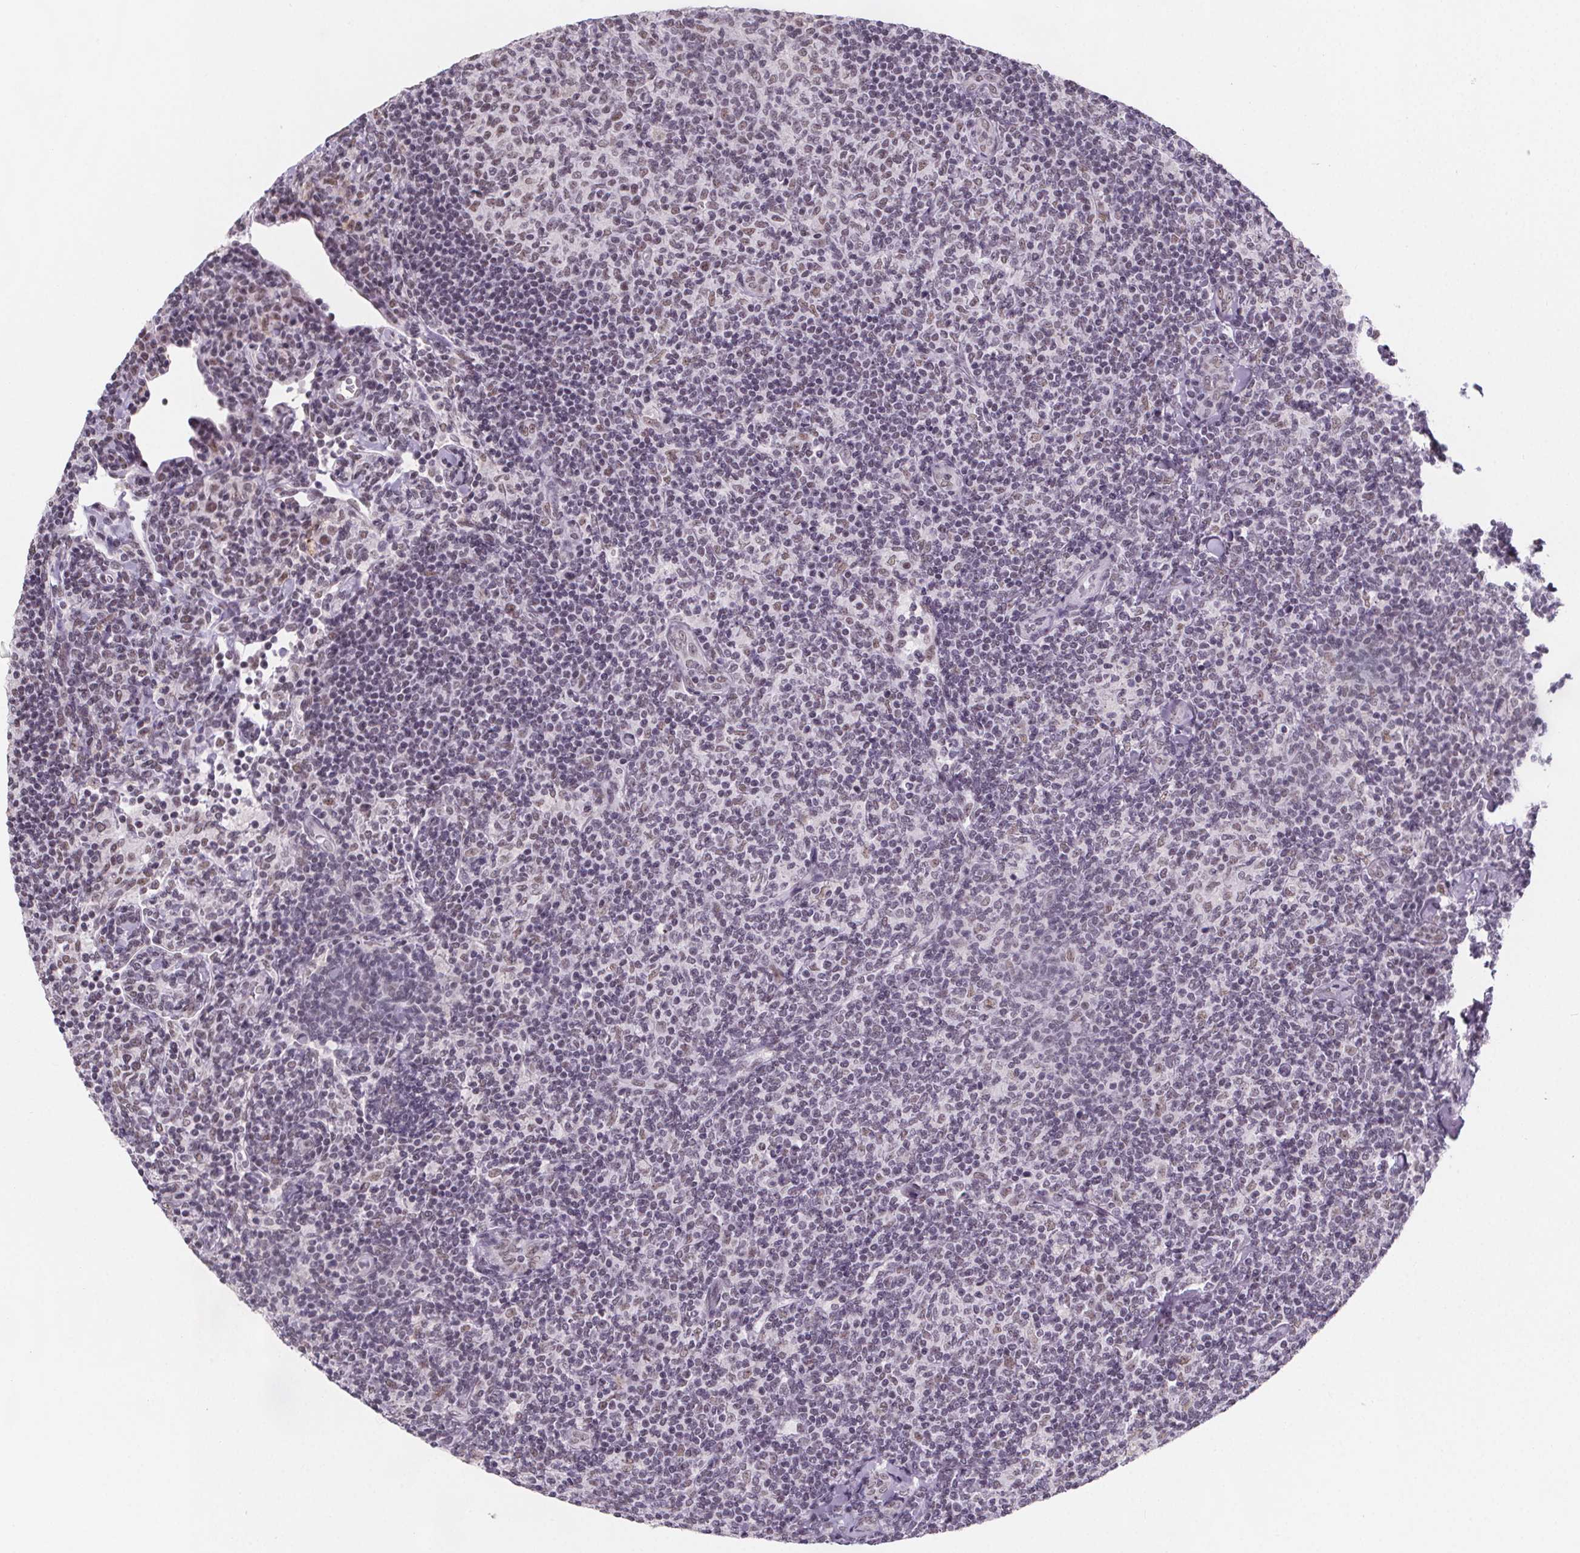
{"staining": {"intensity": "weak", "quantity": "<25%", "location": "nuclear"}, "tissue": "lymphoma", "cell_type": "Tumor cells", "image_type": "cancer", "snomed": [{"axis": "morphology", "description": "Malignant lymphoma, non-Hodgkin's type, Low grade"}, {"axis": "topography", "description": "Lymph node"}], "caption": "Tumor cells show no significant protein expression in low-grade malignant lymphoma, non-Hodgkin's type.", "gene": "ZNF572", "patient": {"sex": "female", "age": 56}}